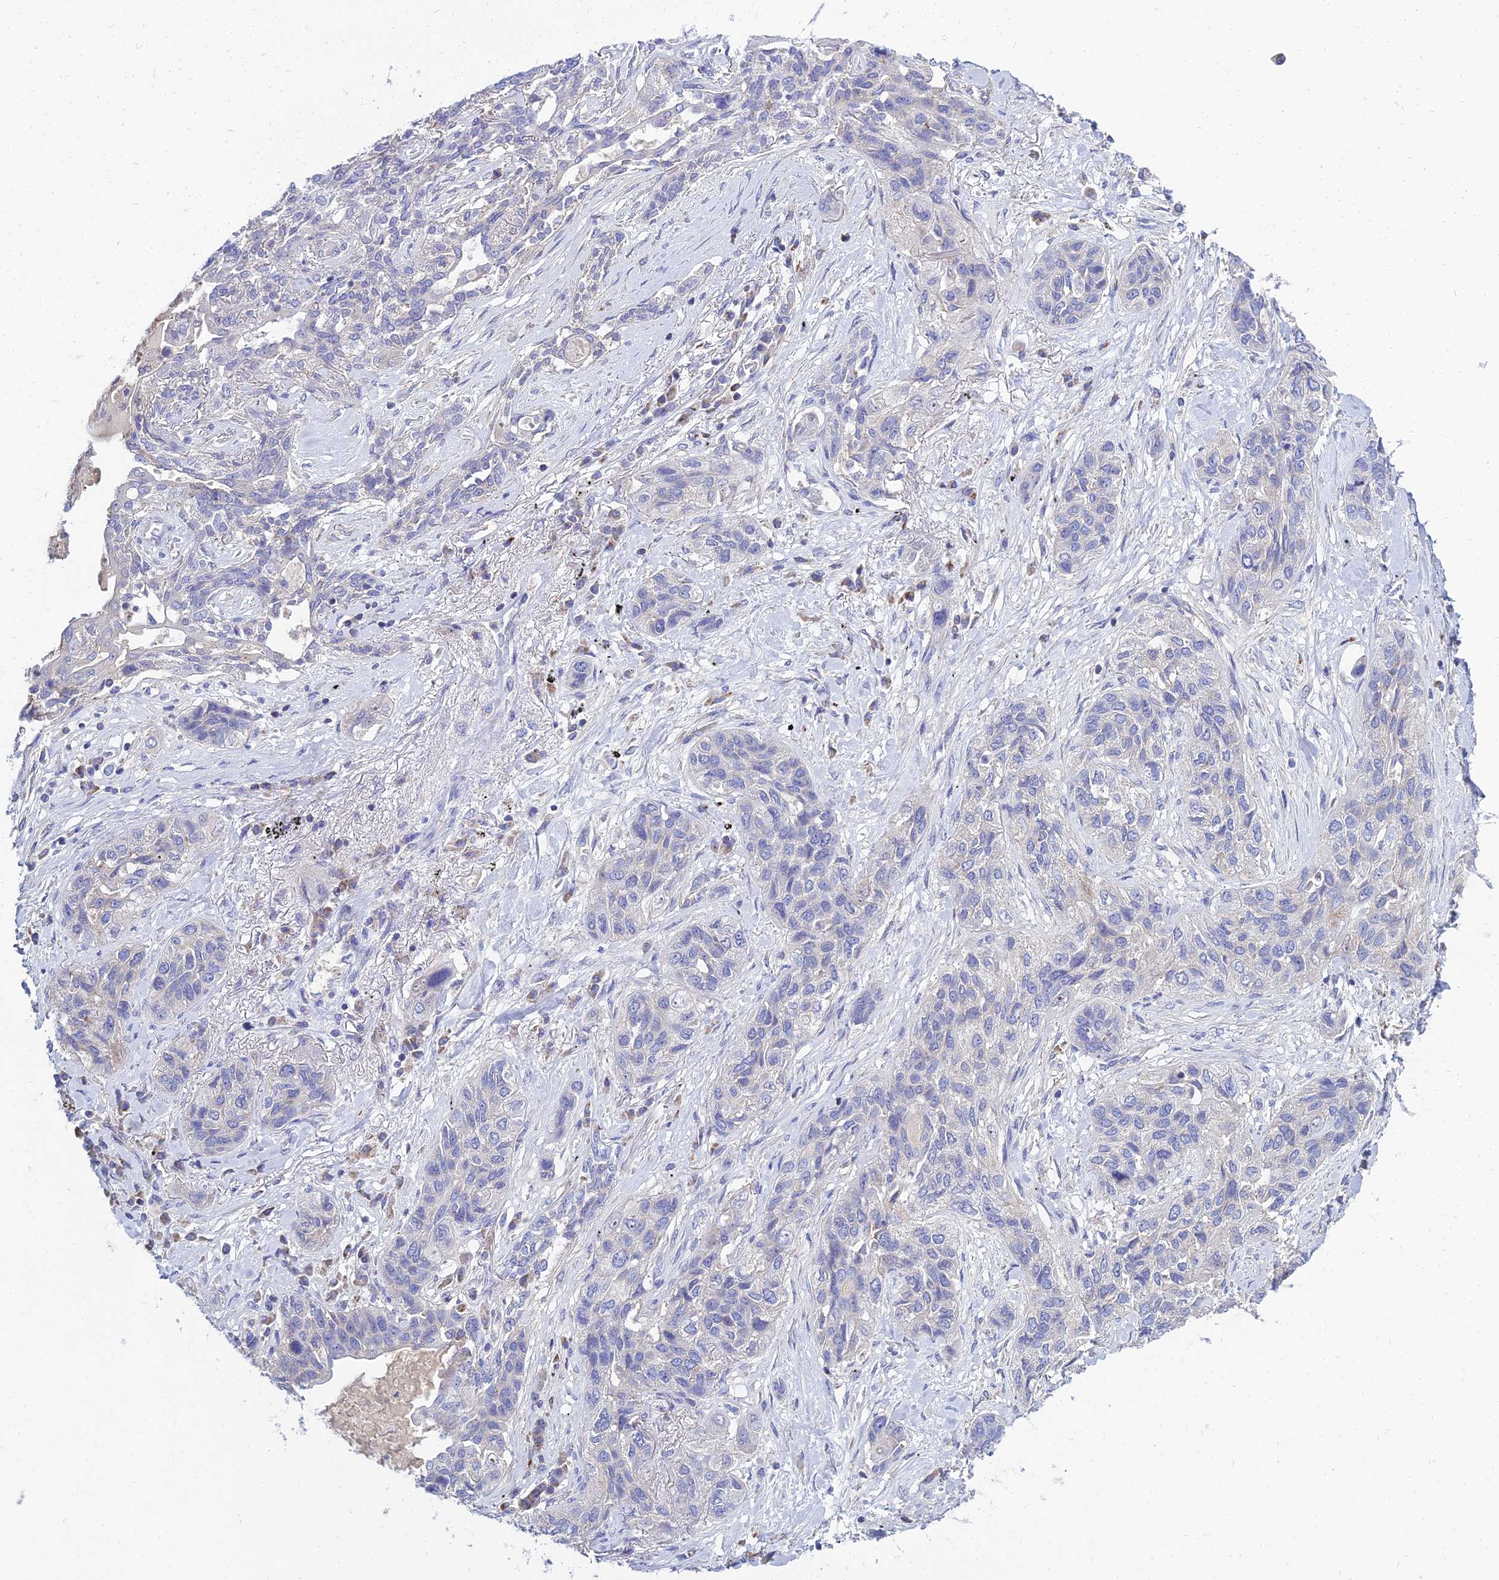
{"staining": {"intensity": "negative", "quantity": "none", "location": "none"}, "tissue": "lung cancer", "cell_type": "Tumor cells", "image_type": "cancer", "snomed": [{"axis": "morphology", "description": "Squamous cell carcinoma, NOS"}, {"axis": "topography", "description": "Lung"}], "caption": "An immunohistochemistry image of lung cancer is shown. There is no staining in tumor cells of lung cancer. (DAB (3,3'-diaminobenzidine) IHC, high magnification).", "gene": "NPY", "patient": {"sex": "female", "age": 70}}